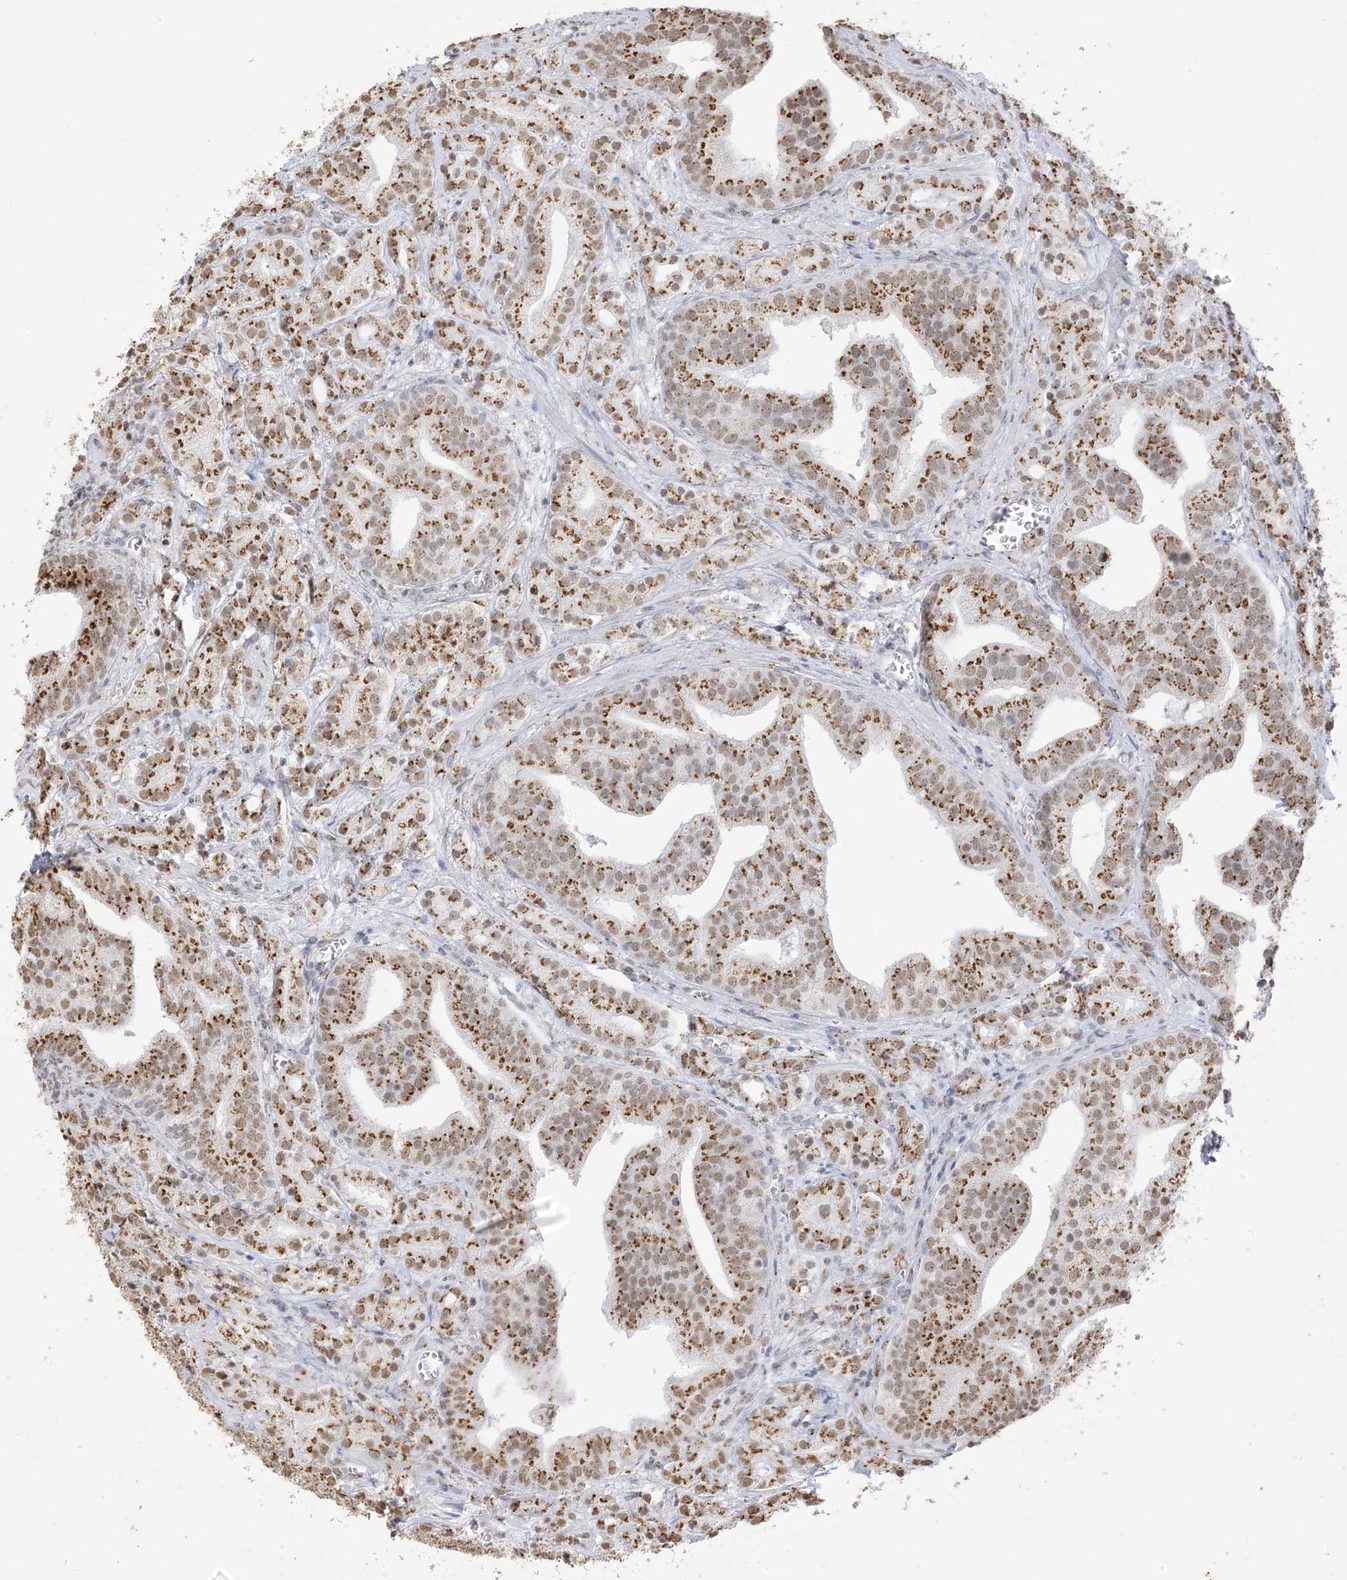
{"staining": {"intensity": "moderate", "quantity": ">75%", "location": "cytoplasmic/membranous,nuclear"}, "tissue": "prostate cancer", "cell_type": "Tumor cells", "image_type": "cancer", "snomed": [{"axis": "morphology", "description": "Adenocarcinoma, High grade"}, {"axis": "topography", "description": "Prostate"}], "caption": "Human prostate cancer stained with a protein marker displays moderate staining in tumor cells.", "gene": "GPR107", "patient": {"sex": "male", "age": 57}}